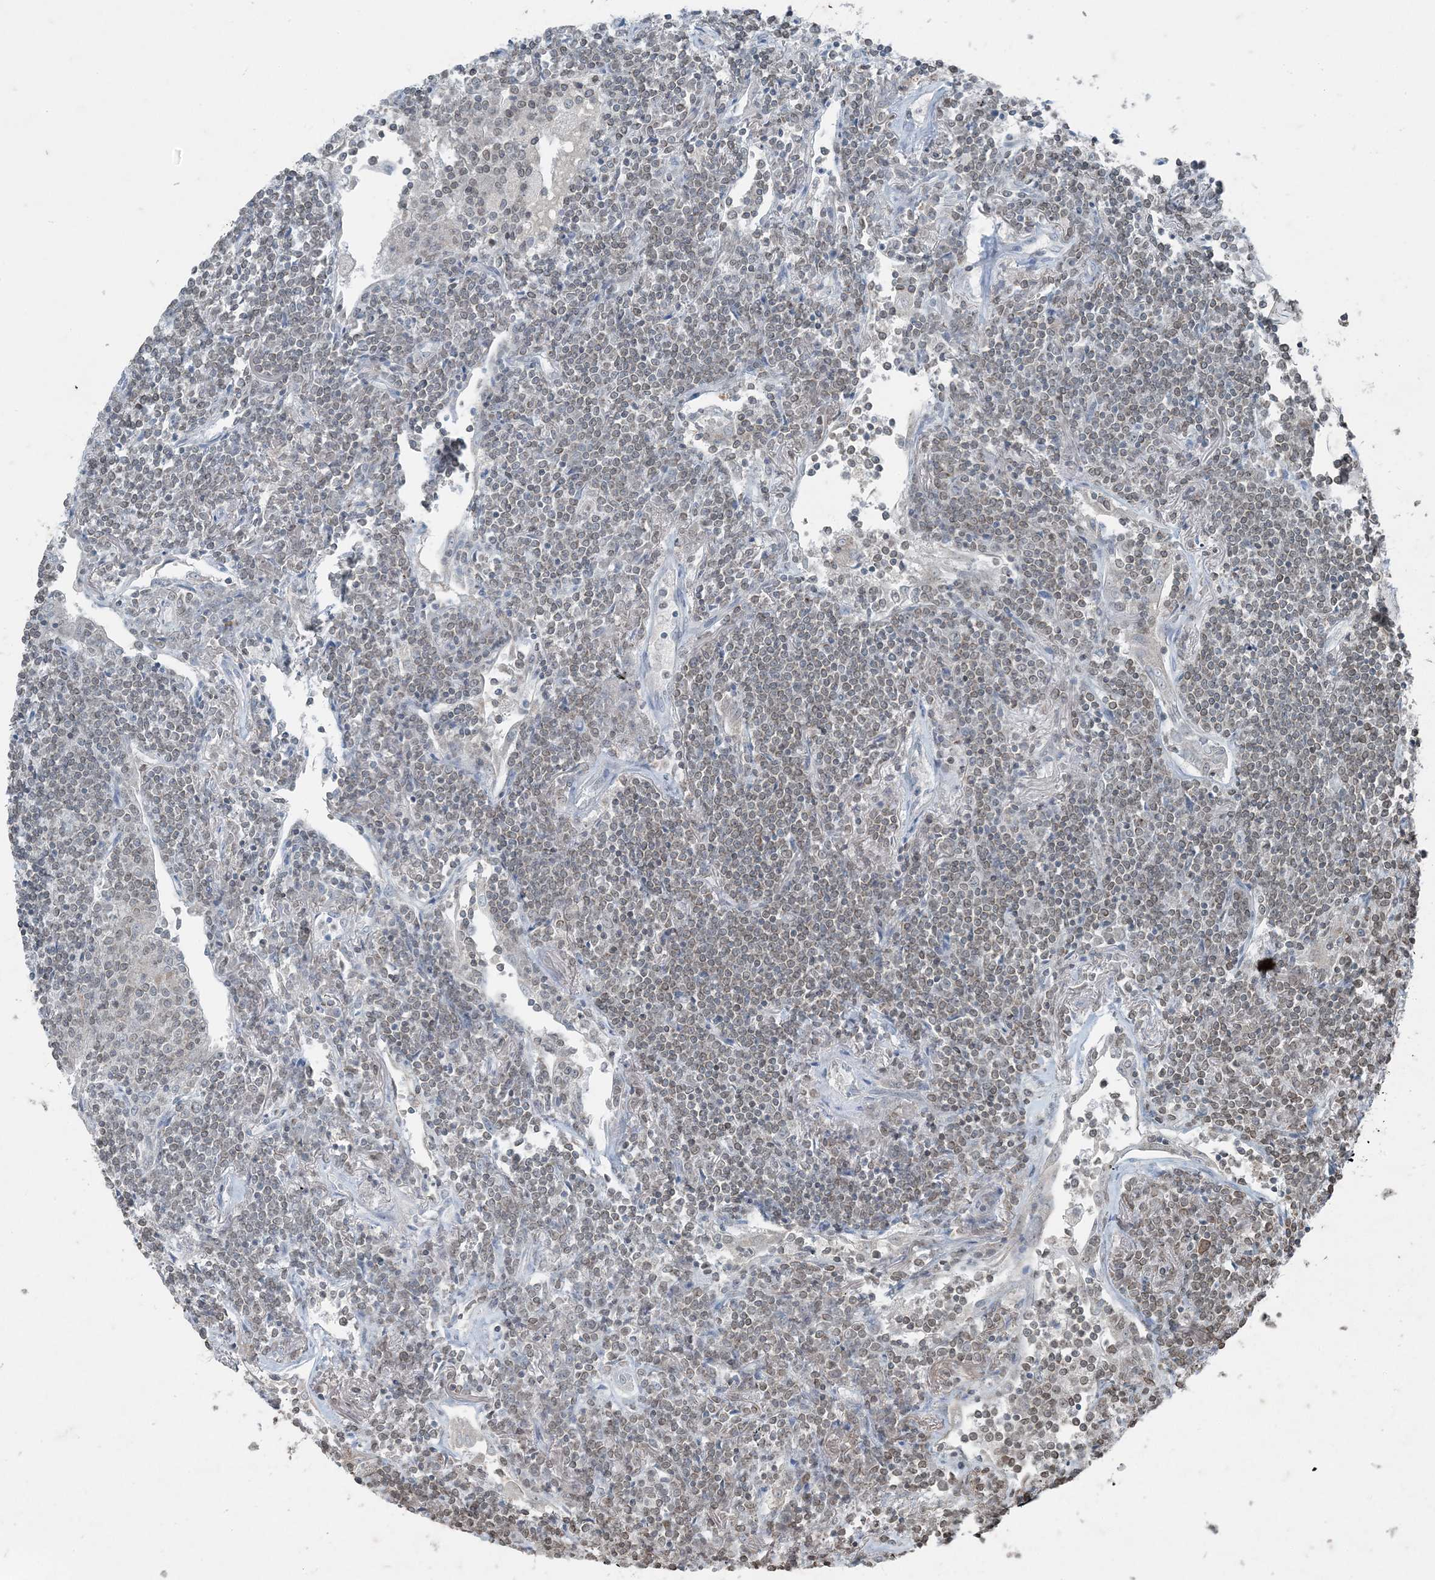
{"staining": {"intensity": "negative", "quantity": "none", "location": "none"}, "tissue": "lymphoma", "cell_type": "Tumor cells", "image_type": "cancer", "snomed": [{"axis": "morphology", "description": "Malignant lymphoma, non-Hodgkin's type, Low grade"}, {"axis": "topography", "description": "Lung"}], "caption": "Immunohistochemistry (IHC) of human low-grade malignant lymphoma, non-Hodgkin's type exhibits no positivity in tumor cells.", "gene": "GNL1", "patient": {"sex": "female", "age": 71}}